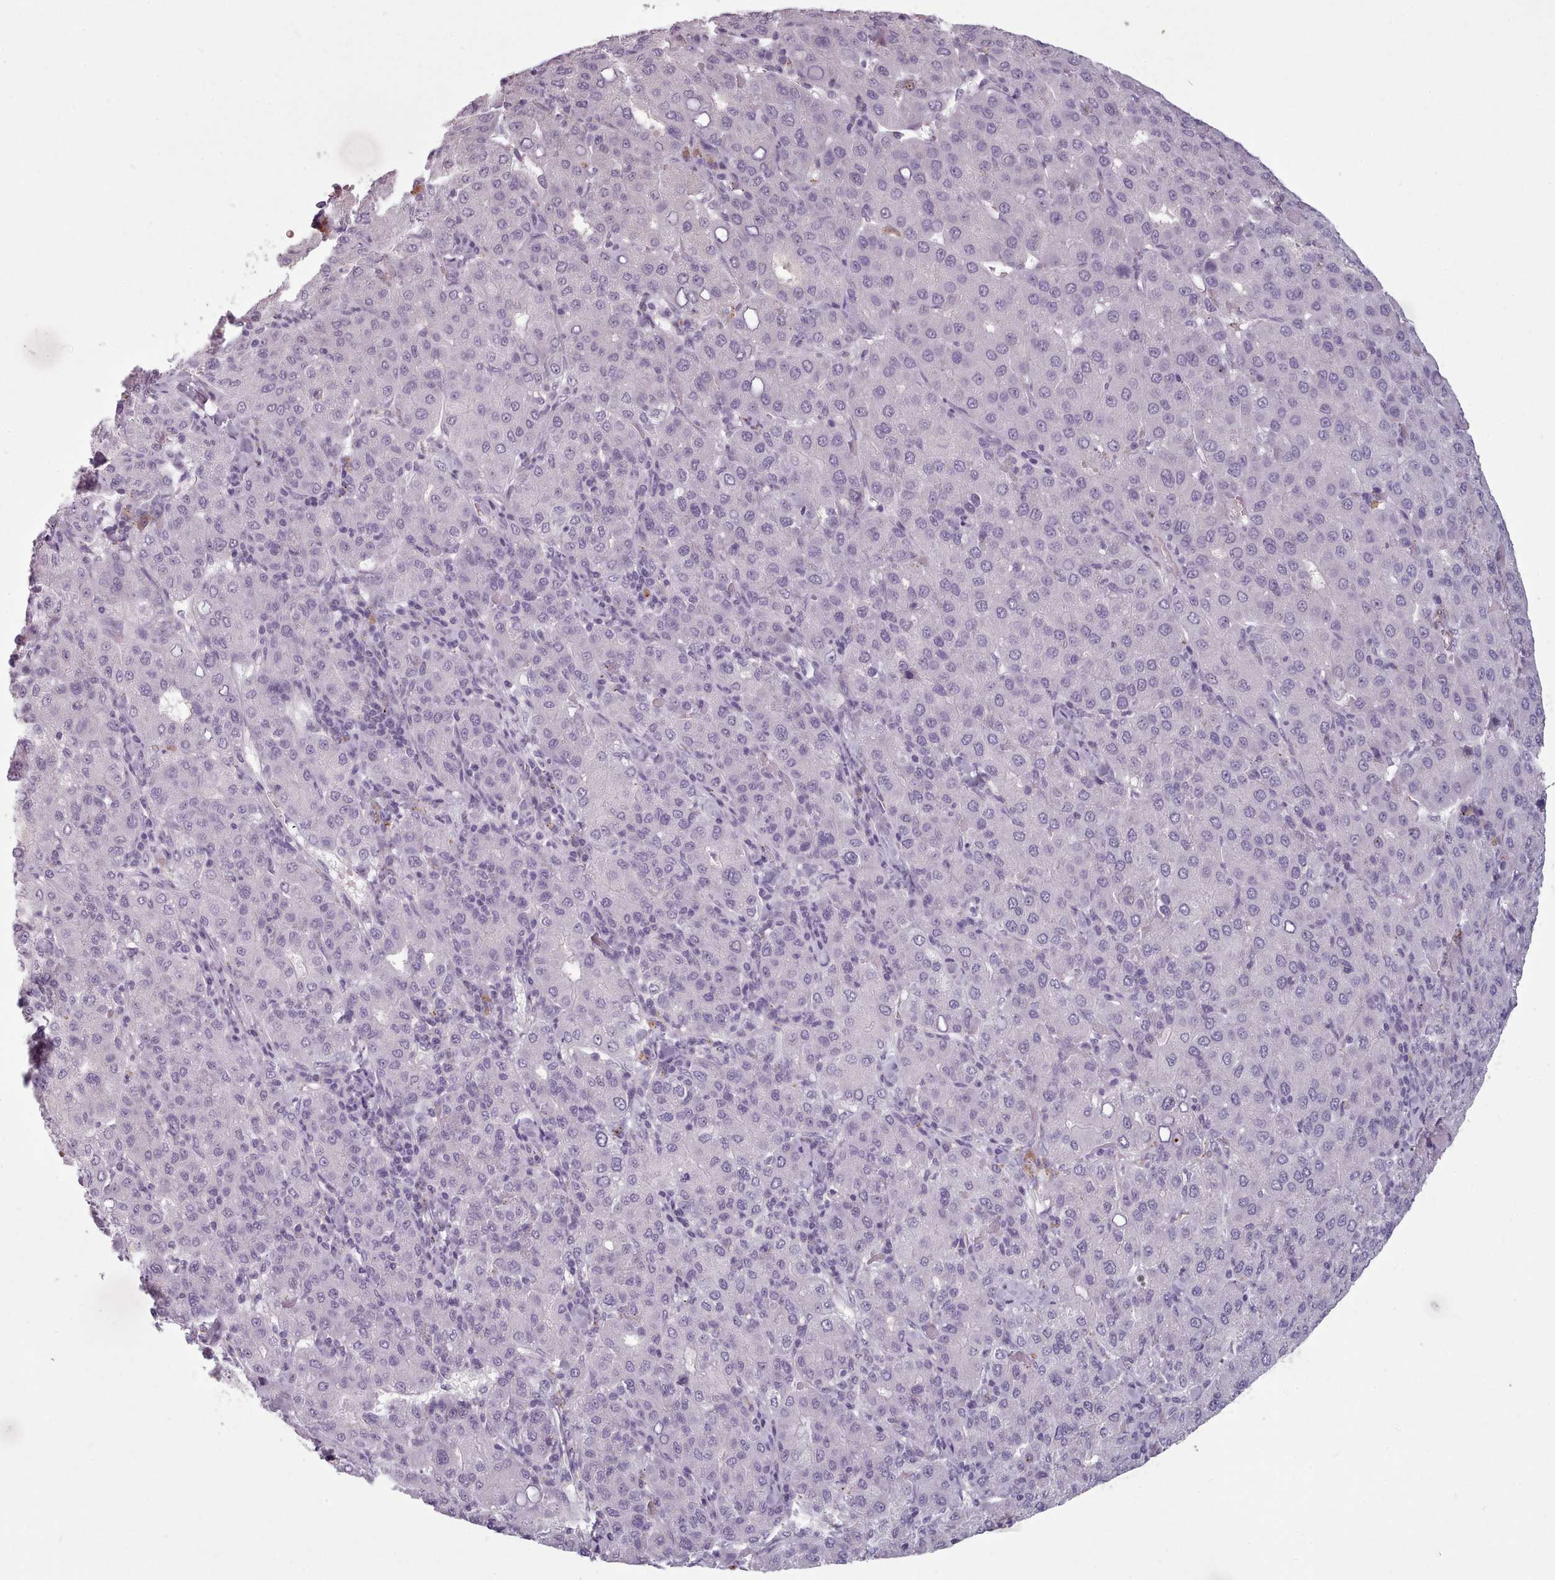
{"staining": {"intensity": "negative", "quantity": "none", "location": "none"}, "tissue": "liver cancer", "cell_type": "Tumor cells", "image_type": "cancer", "snomed": [{"axis": "morphology", "description": "Carcinoma, Hepatocellular, NOS"}, {"axis": "topography", "description": "Liver"}], "caption": "High magnification brightfield microscopy of liver cancer stained with DAB (3,3'-diaminobenzidine) (brown) and counterstained with hematoxylin (blue): tumor cells show no significant positivity.", "gene": "PBX4", "patient": {"sex": "male", "age": 65}}